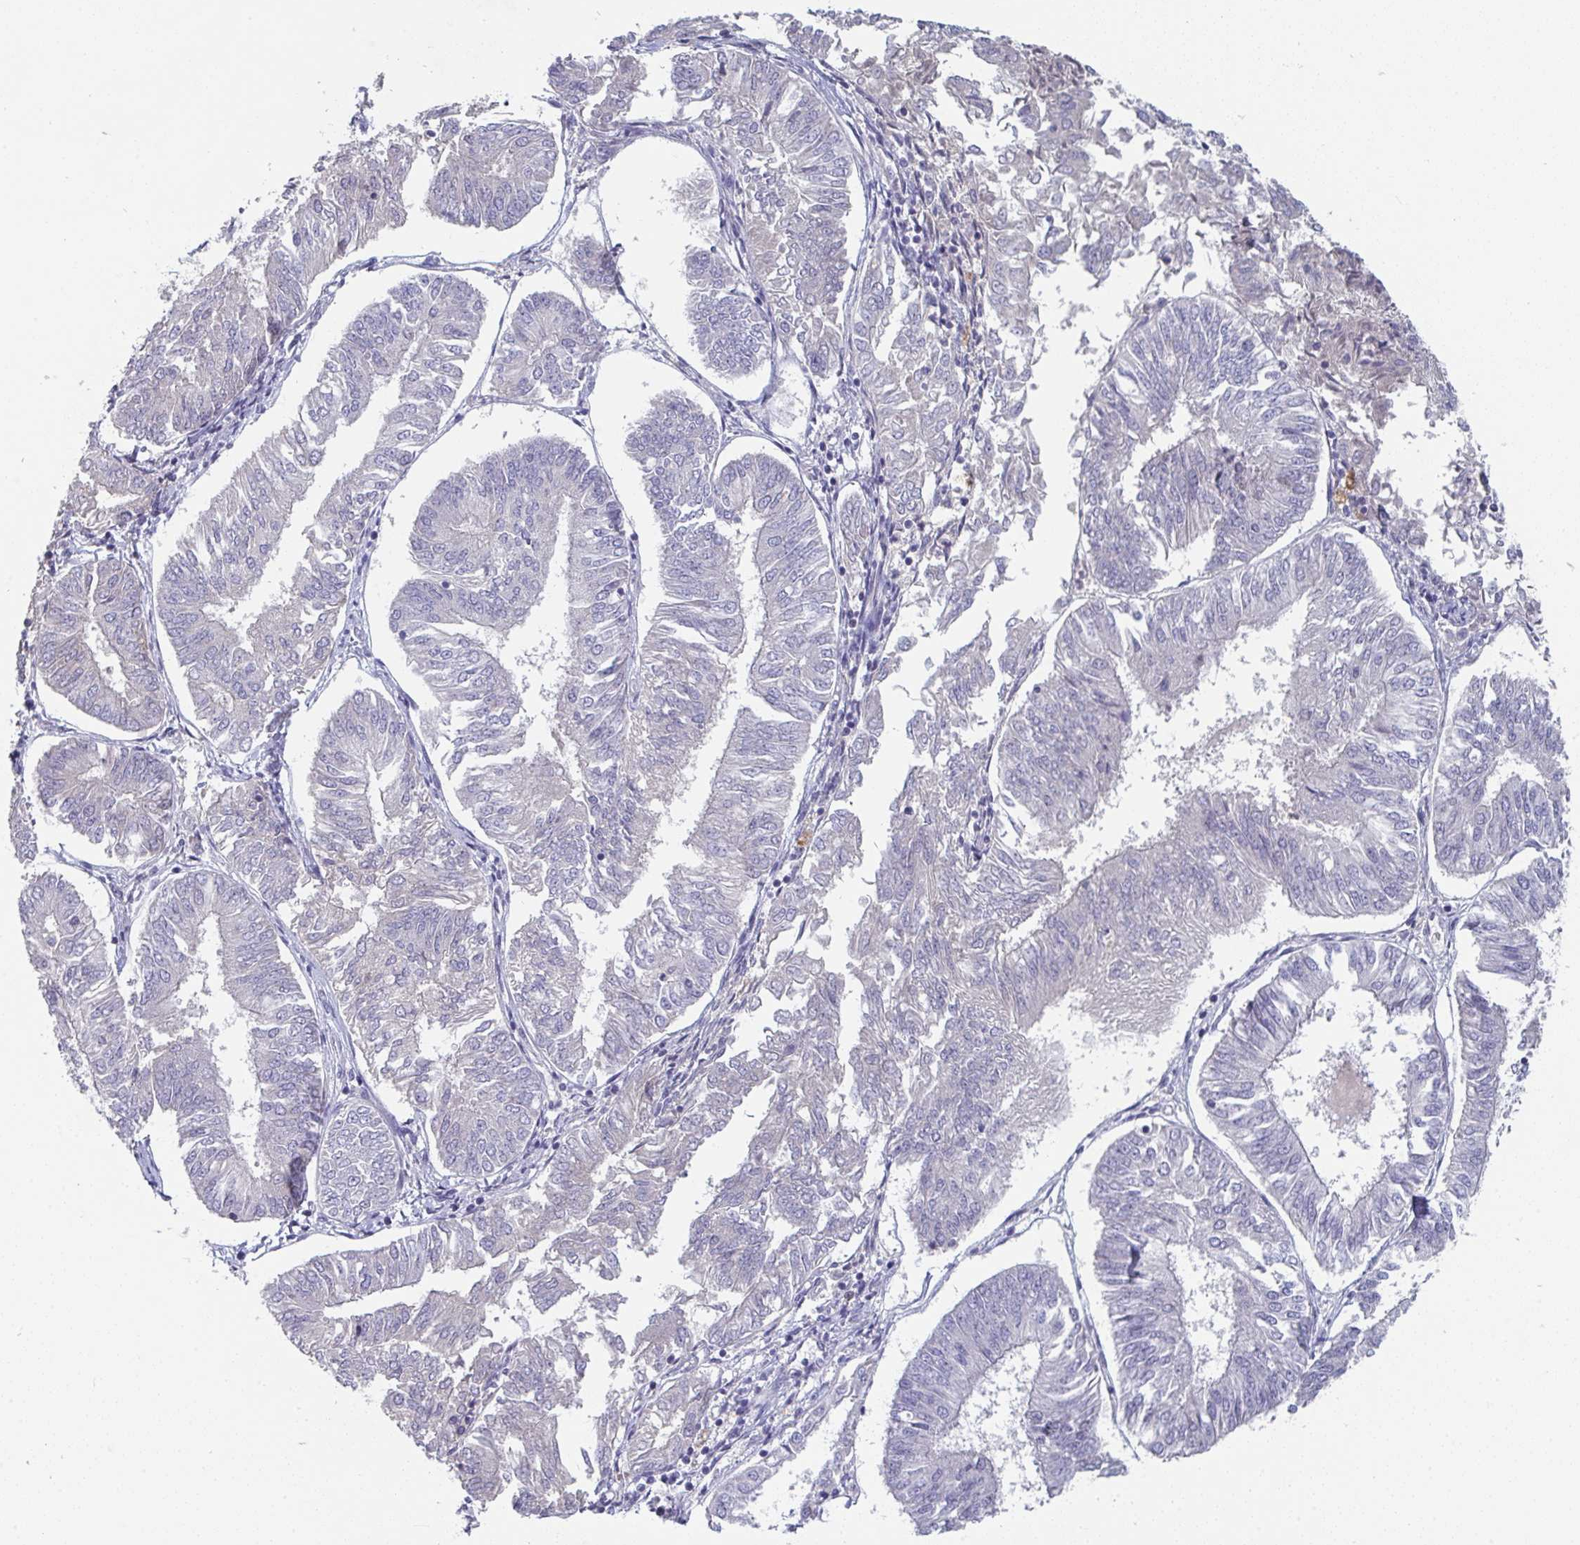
{"staining": {"intensity": "negative", "quantity": "none", "location": "none"}, "tissue": "endometrial cancer", "cell_type": "Tumor cells", "image_type": "cancer", "snomed": [{"axis": "morphology", "description": "Adenocarcinoma, NOS"}, {"axis": "topography", "description": "Endometrium"}], "caption": "Immunohistochemical staining of human endometrial cancer (adenocarcinoma) reveals no significant positivity in tumor cells.", "gene": "HGFAC", "patient": {"sex": "female", "age": 58}}